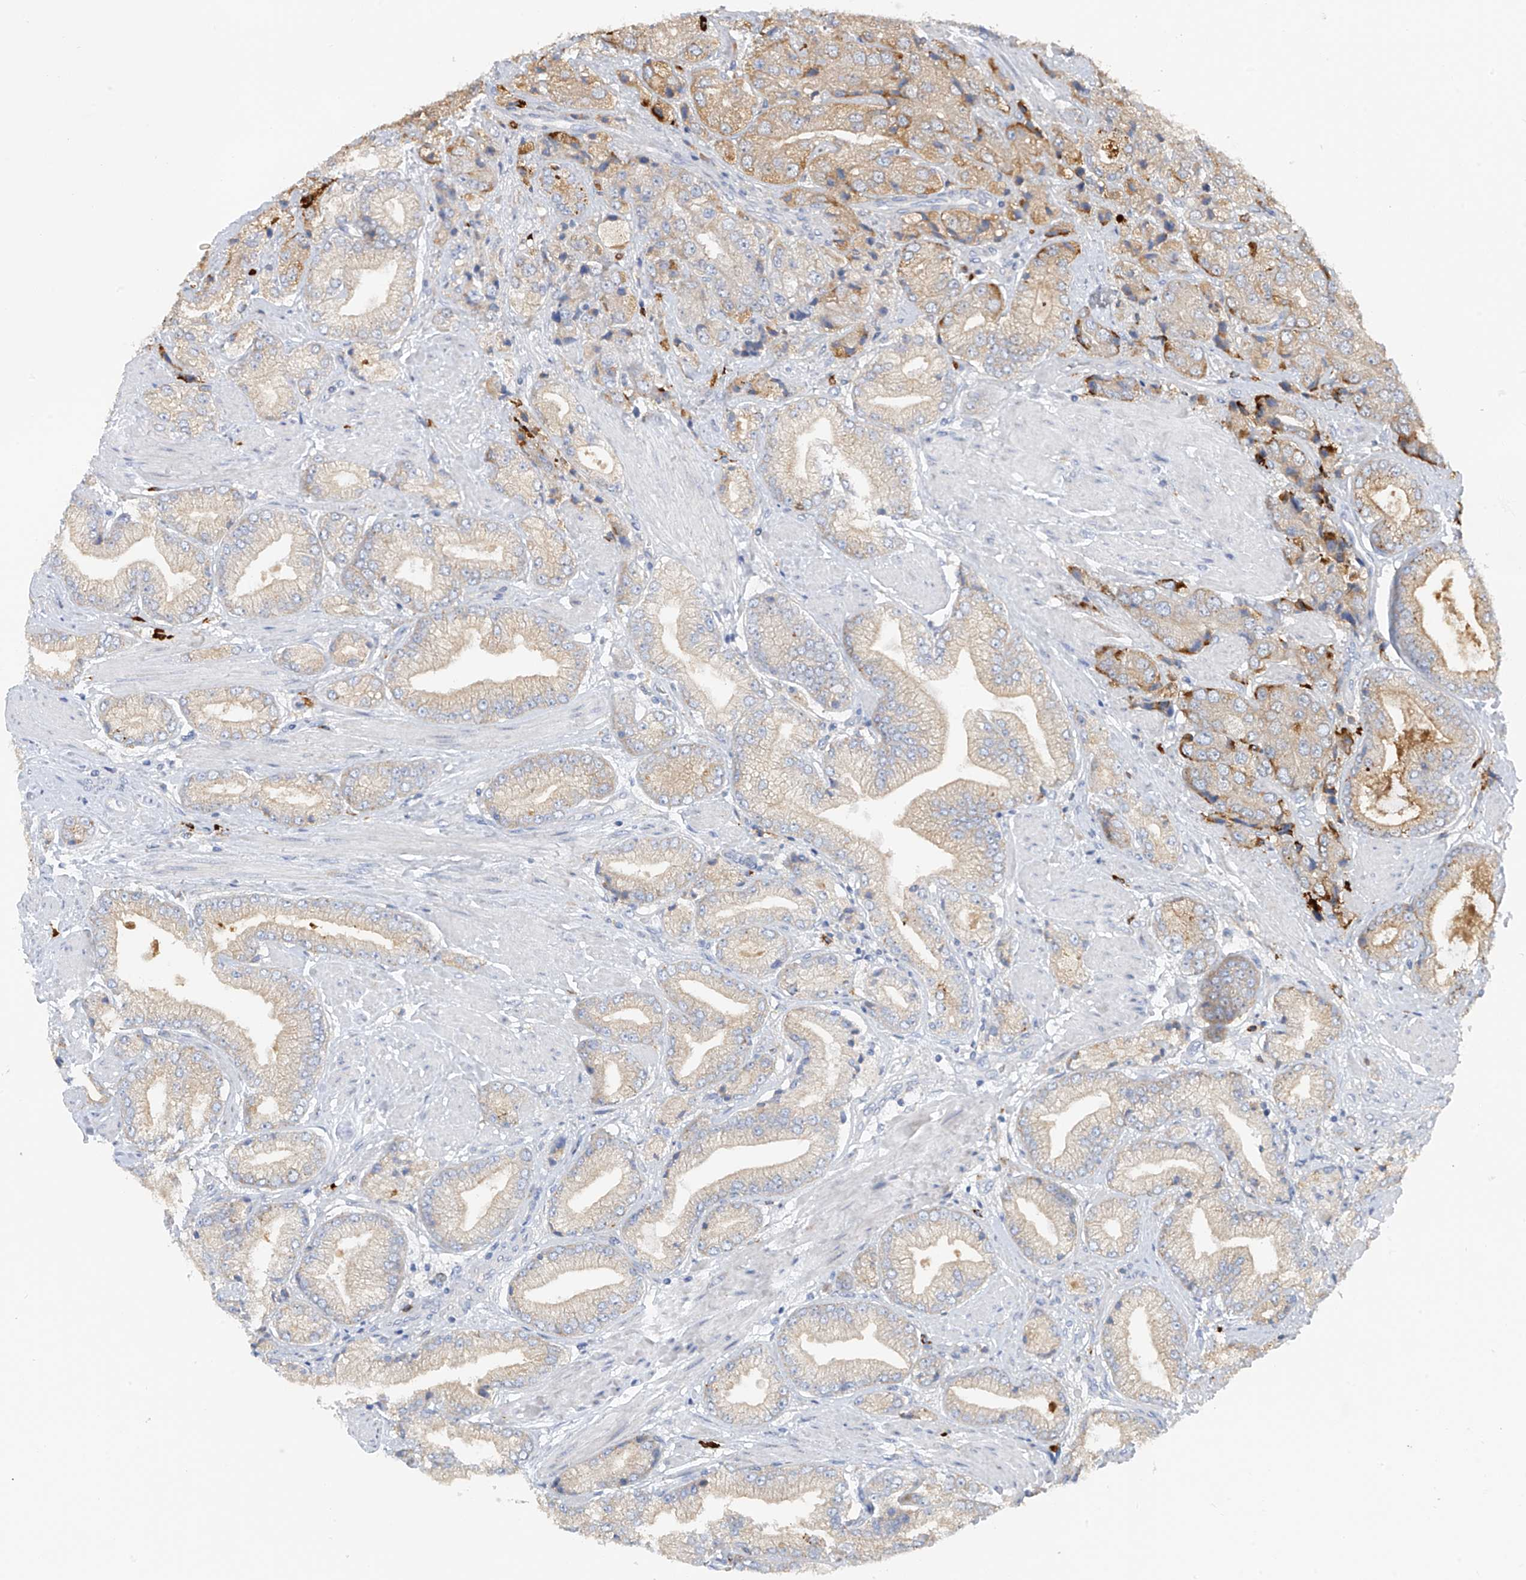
{"staining": {"intensity": "moderate", "quantity": "25%-75%", "location": "cytoplasmic/membranous"}, "tissue": "prostate cancer", "cell_type": "Tumor cells", "image_type": "cancer", "snomed": [{"axis": "morphology", "description": "Adenocarcinoma, High grade"}, {"axis": "topography", "description": "Prostate"}], "caption": "Immunohistochemistry image of prostate cancer stained for a protein (brown), which shows medium levels of moderate cytoplasmic/membranous staining in about 25%-75% of tumor cells.", "gene": "POMGNT2", "patient": {"sex": "male", "age": 50}}